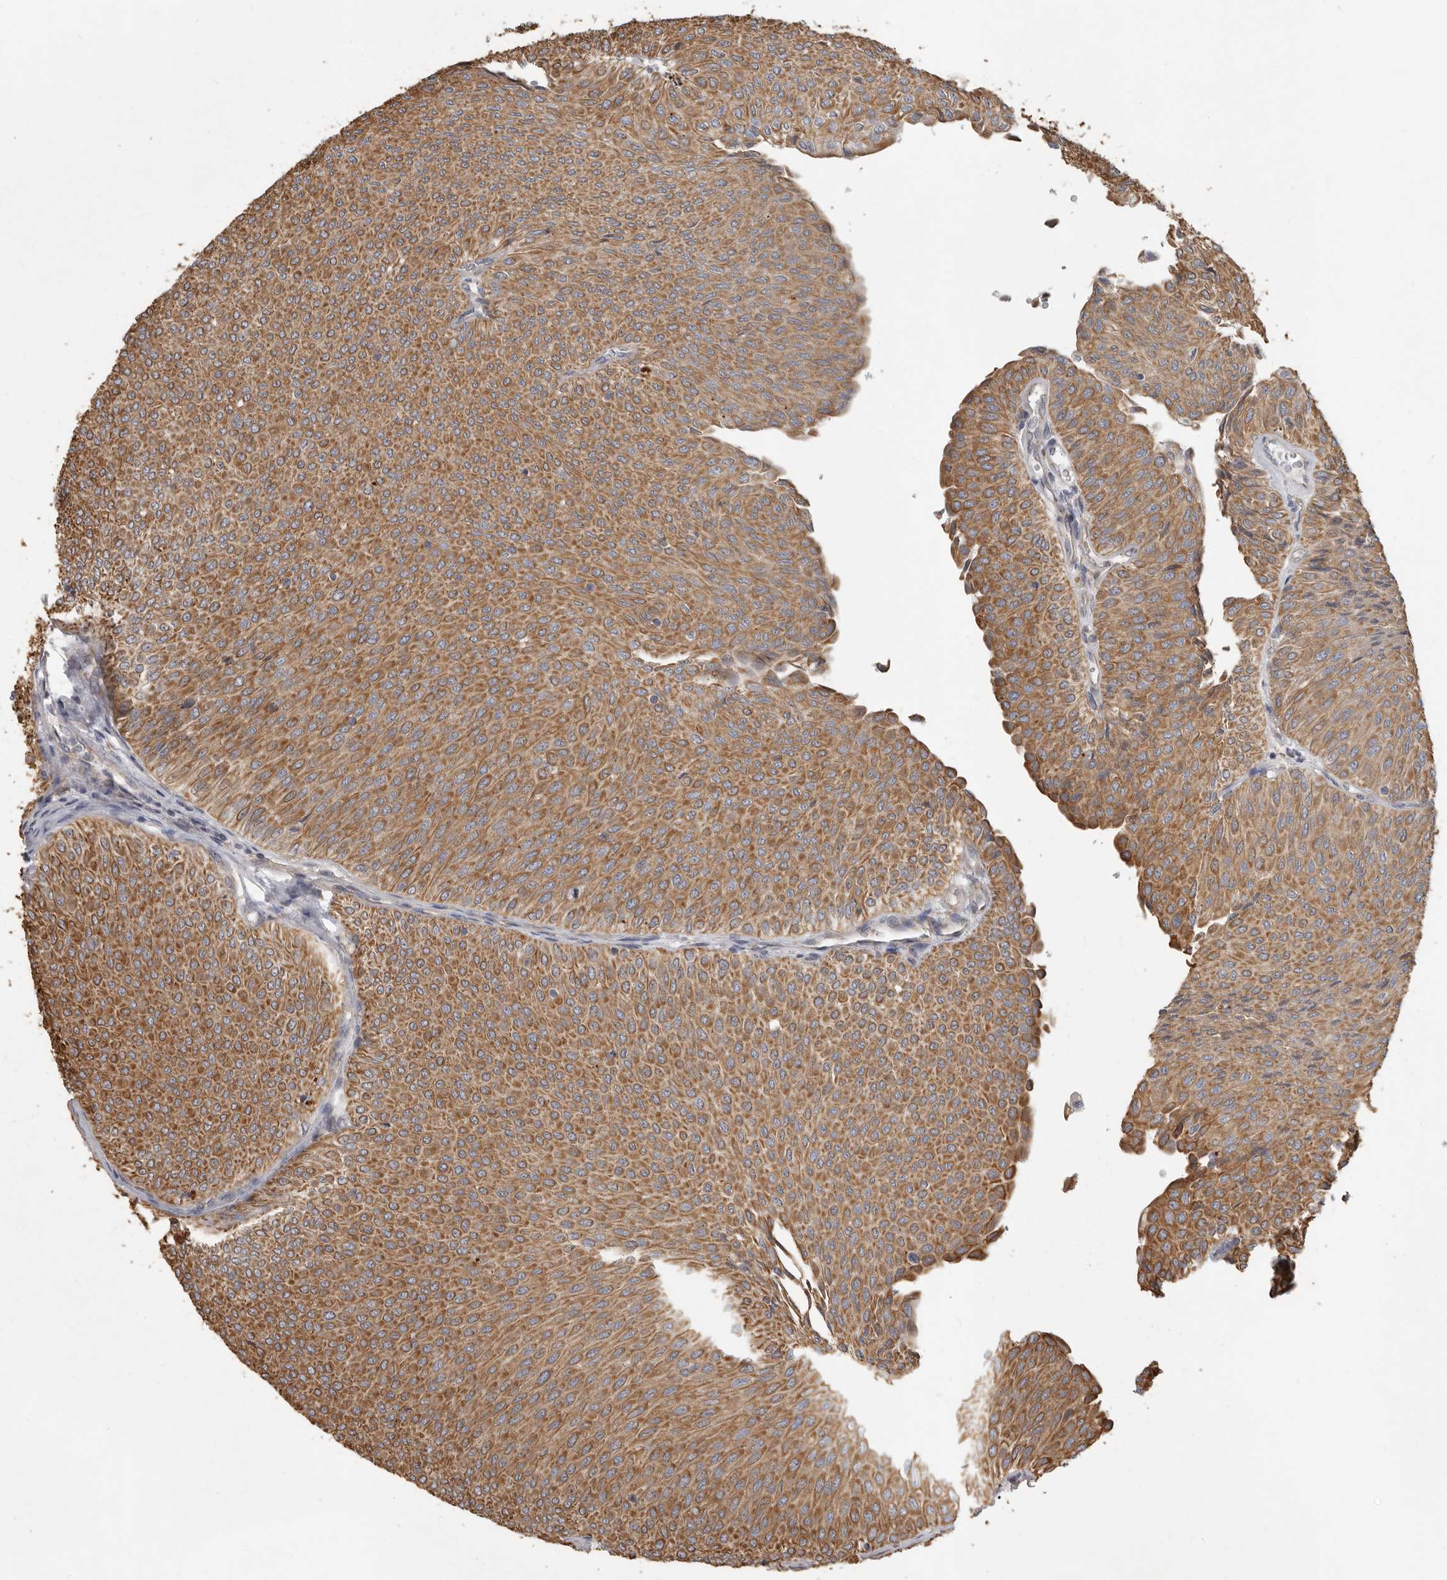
{"staining": {"intensity": "moderate", "quantity": ">75%", "location": "cytoplasmic/membranous"}, "tissue": "urothelial cancer", "cell_type": "Tumor cells", "image_type": "cancer", "snomed": [{"axis": "morphology", "description": "Urothelial carcinoma, Low grade"}, {"axis": "topography", "description": "Urinary bladder"}], "caption": "An image showing moderate cytoplasmic/membranous positivity in about >75% of tumor cells in urothelial carcinoma (low-grade), as visualized by brown immunohistochemical staining.", "gene": "UNK", "patient": {"sex": "male", "age": 78}}